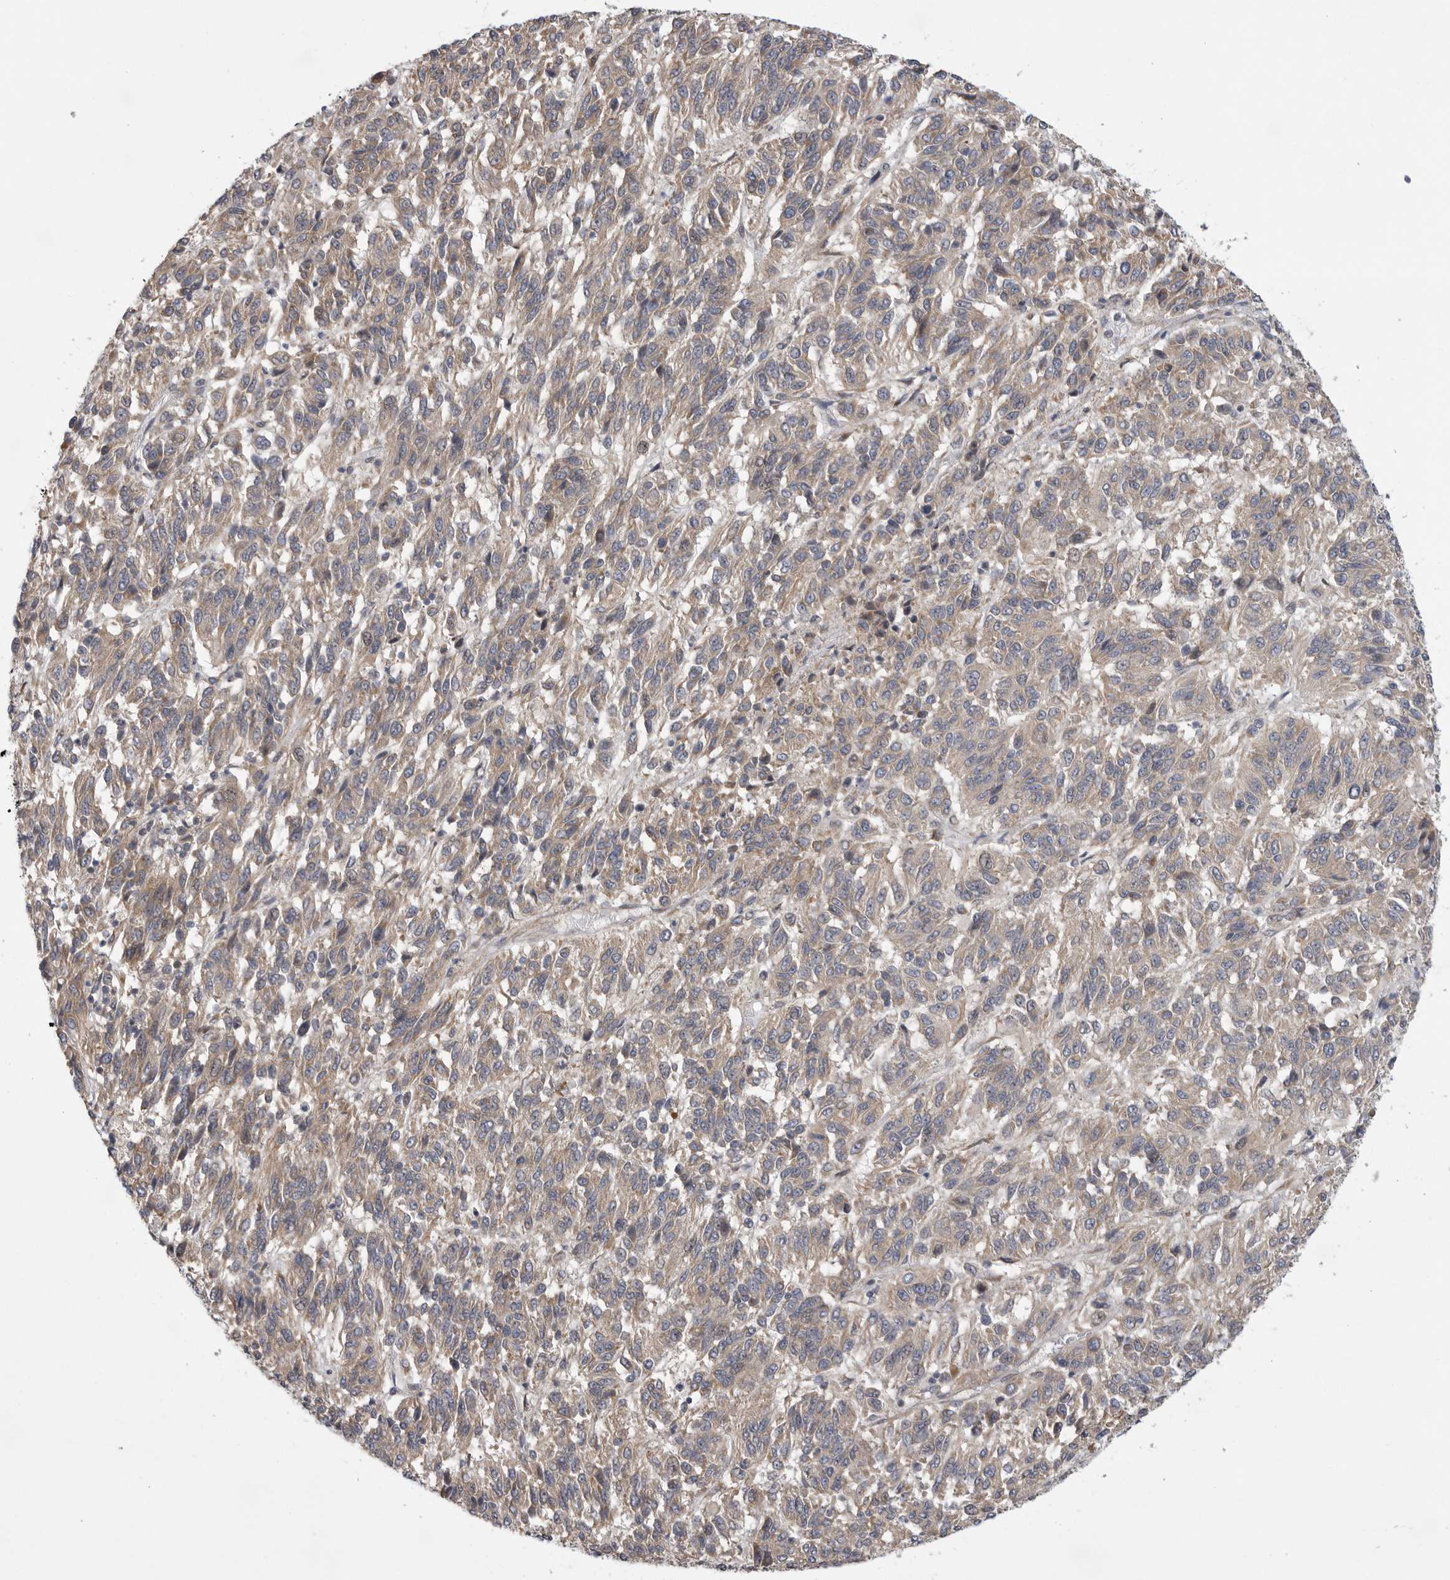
{"staining": {"intensity": "weak", "quantity": ">75%", "location": "cytoplasmic/membranous"}, "tissue": "melanoma", "cell_type": "Tumor cells", "image_type": "cancer", "snomed": [{"axis": "morphology", "description": "Malignant melanoma, Metastatic site"}, {"axis": "topography", "description": "Lung"}], "caption": "Protein staining by IHC displays weak cytoplasmic/membranous positivity in approximately >75% of tumor cells in melanoma.", "gene": "FBXO43", "patient": {"sex": "male", "age": 64}}